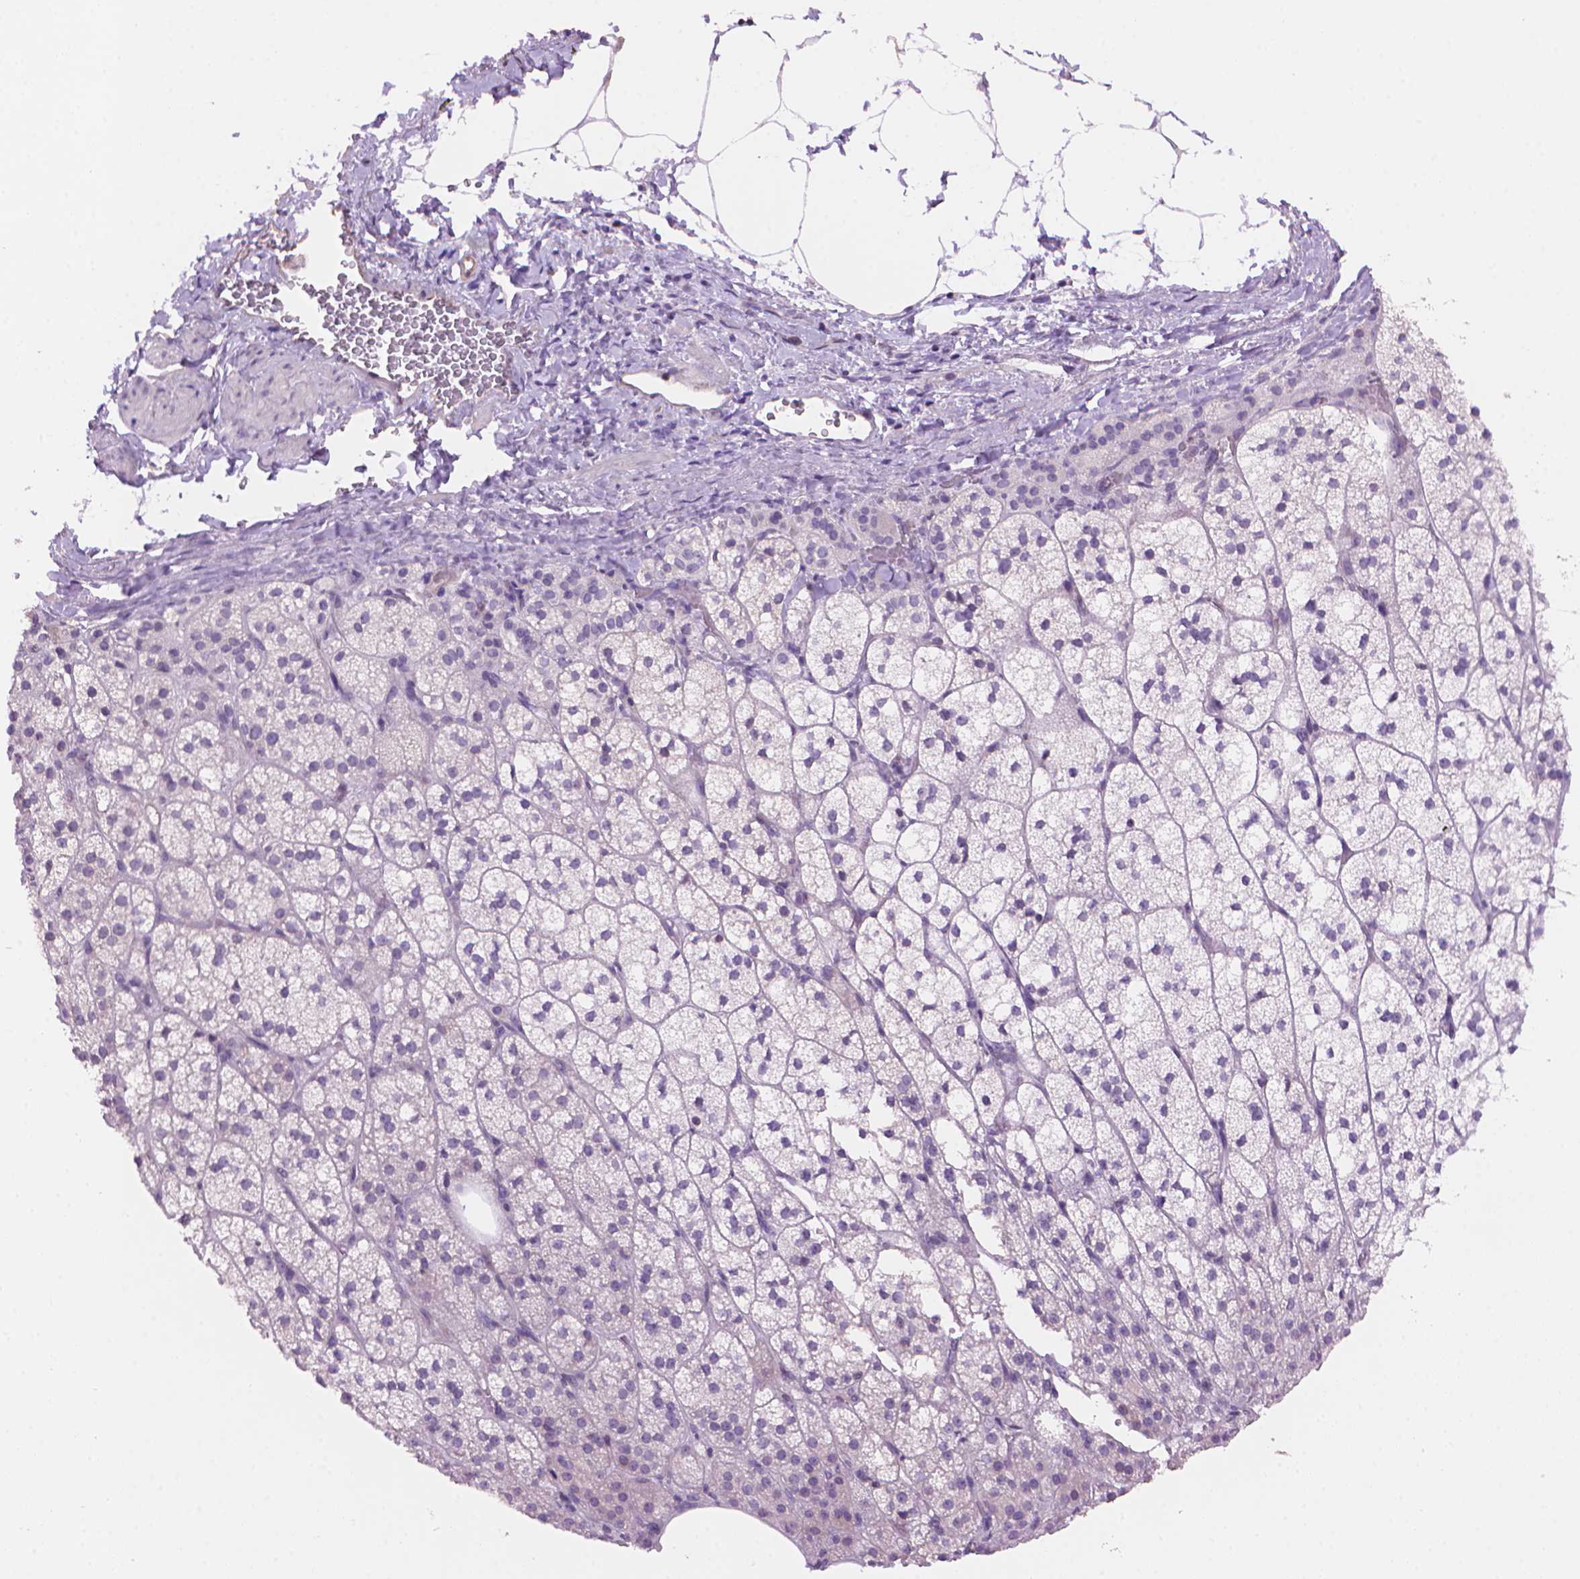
{"staining": {"intensity": "negative", "quantity": "none", "location": "none"}, "tissue": "adrenal gland", "cell_type": "Glandular cells", "image_type": "normal", "snomed": [{"axis": "morphology", "description": "Normal tissue, NOS"}, {"axis": "topography", "description": "Adrenal gland"}], "caption": "Glandular cells show no significant positivity in normal adrenal gland. (Stains: DAB IHC with hematoxylin counter stain, Microscopy: brightfield microscopy at high magnification).", "gene": "TMEM184A", "patient": {"sex": "female", "age": 60}}